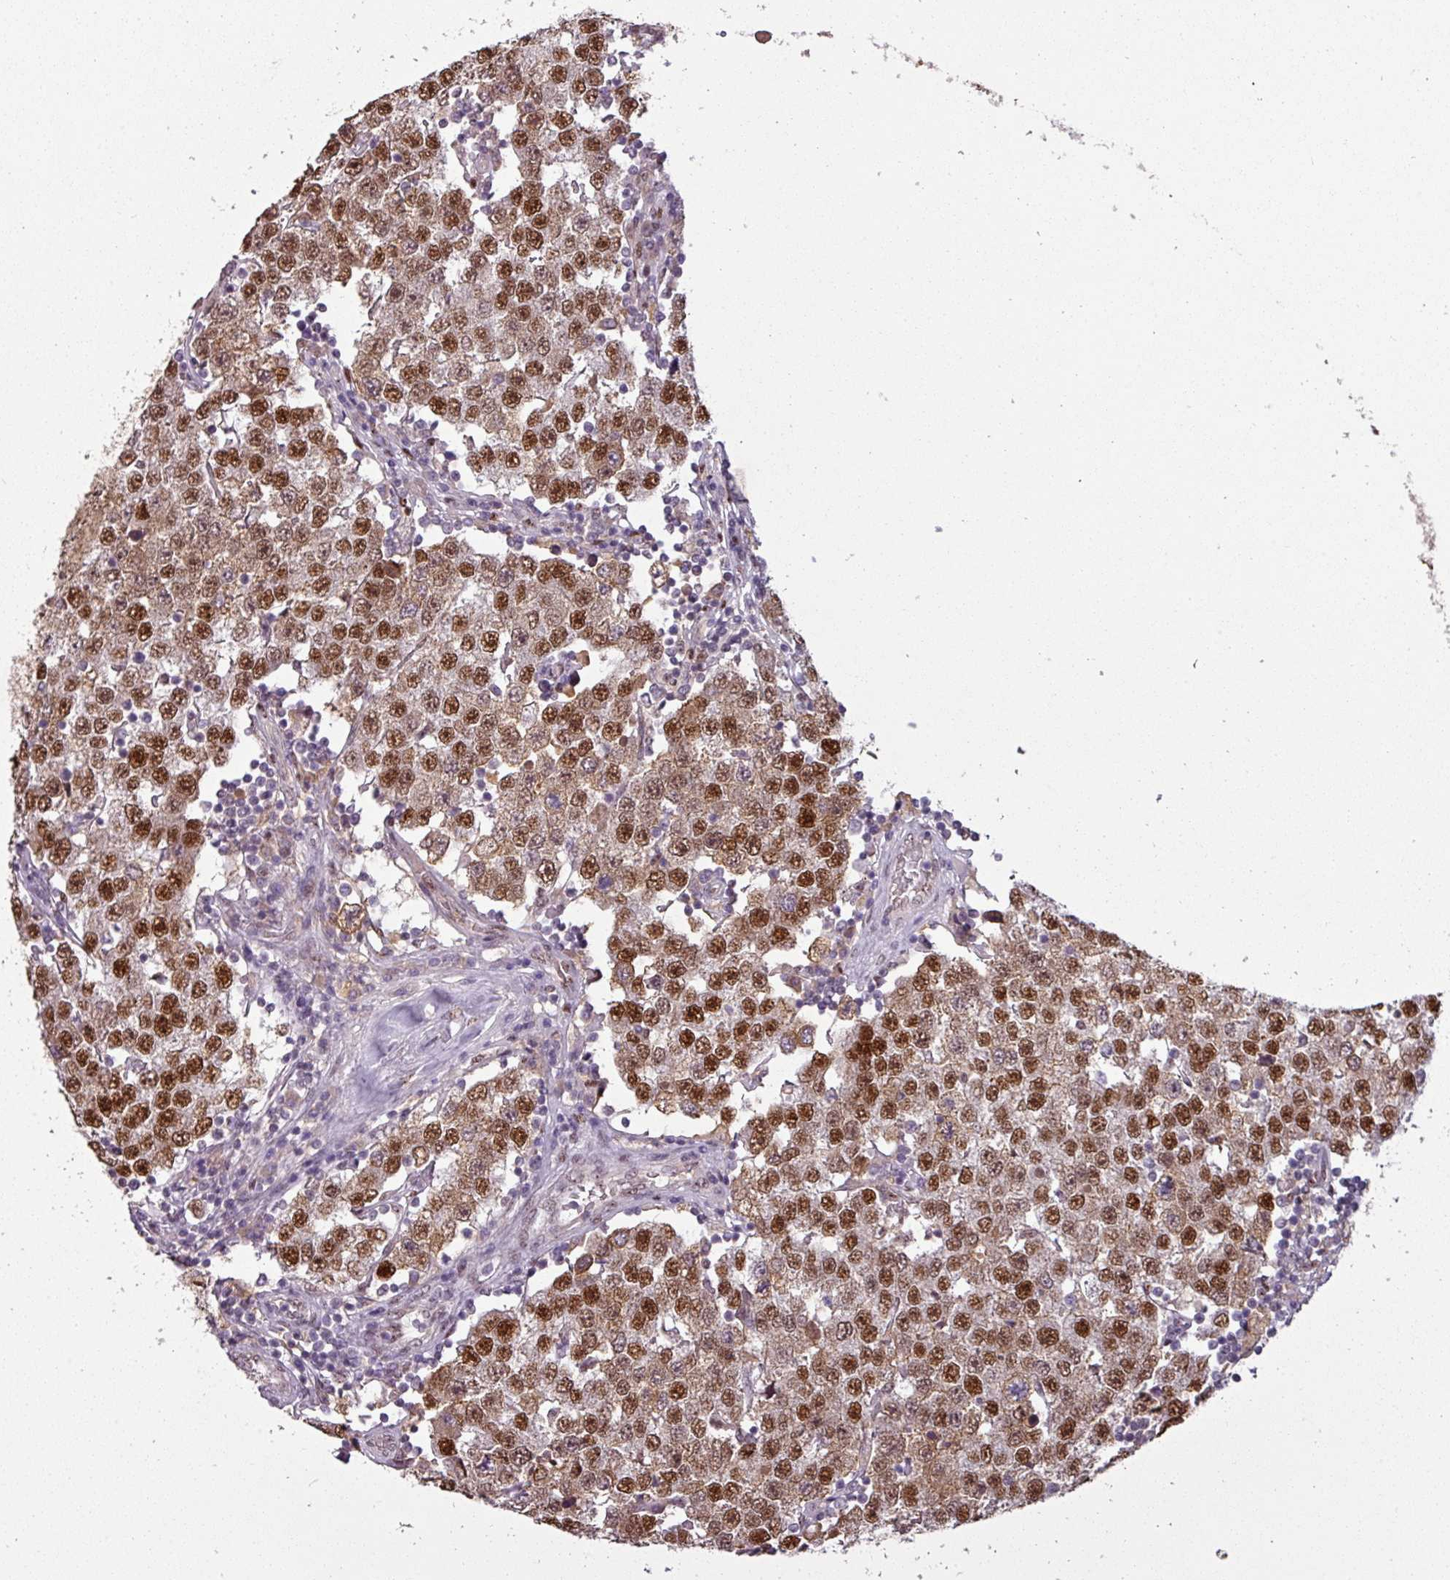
{"staining": {"intensity": "strong", "quantity": ">75%", "location": "nuclear"}, "tissue": "testis cancer", "cell_type": "Tumor cells", "image_type": "cancer", "snomed": [{"axis": "morphology", "description": "Seminoma, NOS"}, {"axis": "topography", "description": "Testis"}], "caption": "The immunohistochemical stain highlights strong nuclear positivity in tumor cells of seminoma (testis) tissue.", "gene": "IRF2BPL", "patient": {"sex": "male", "age": 34}}